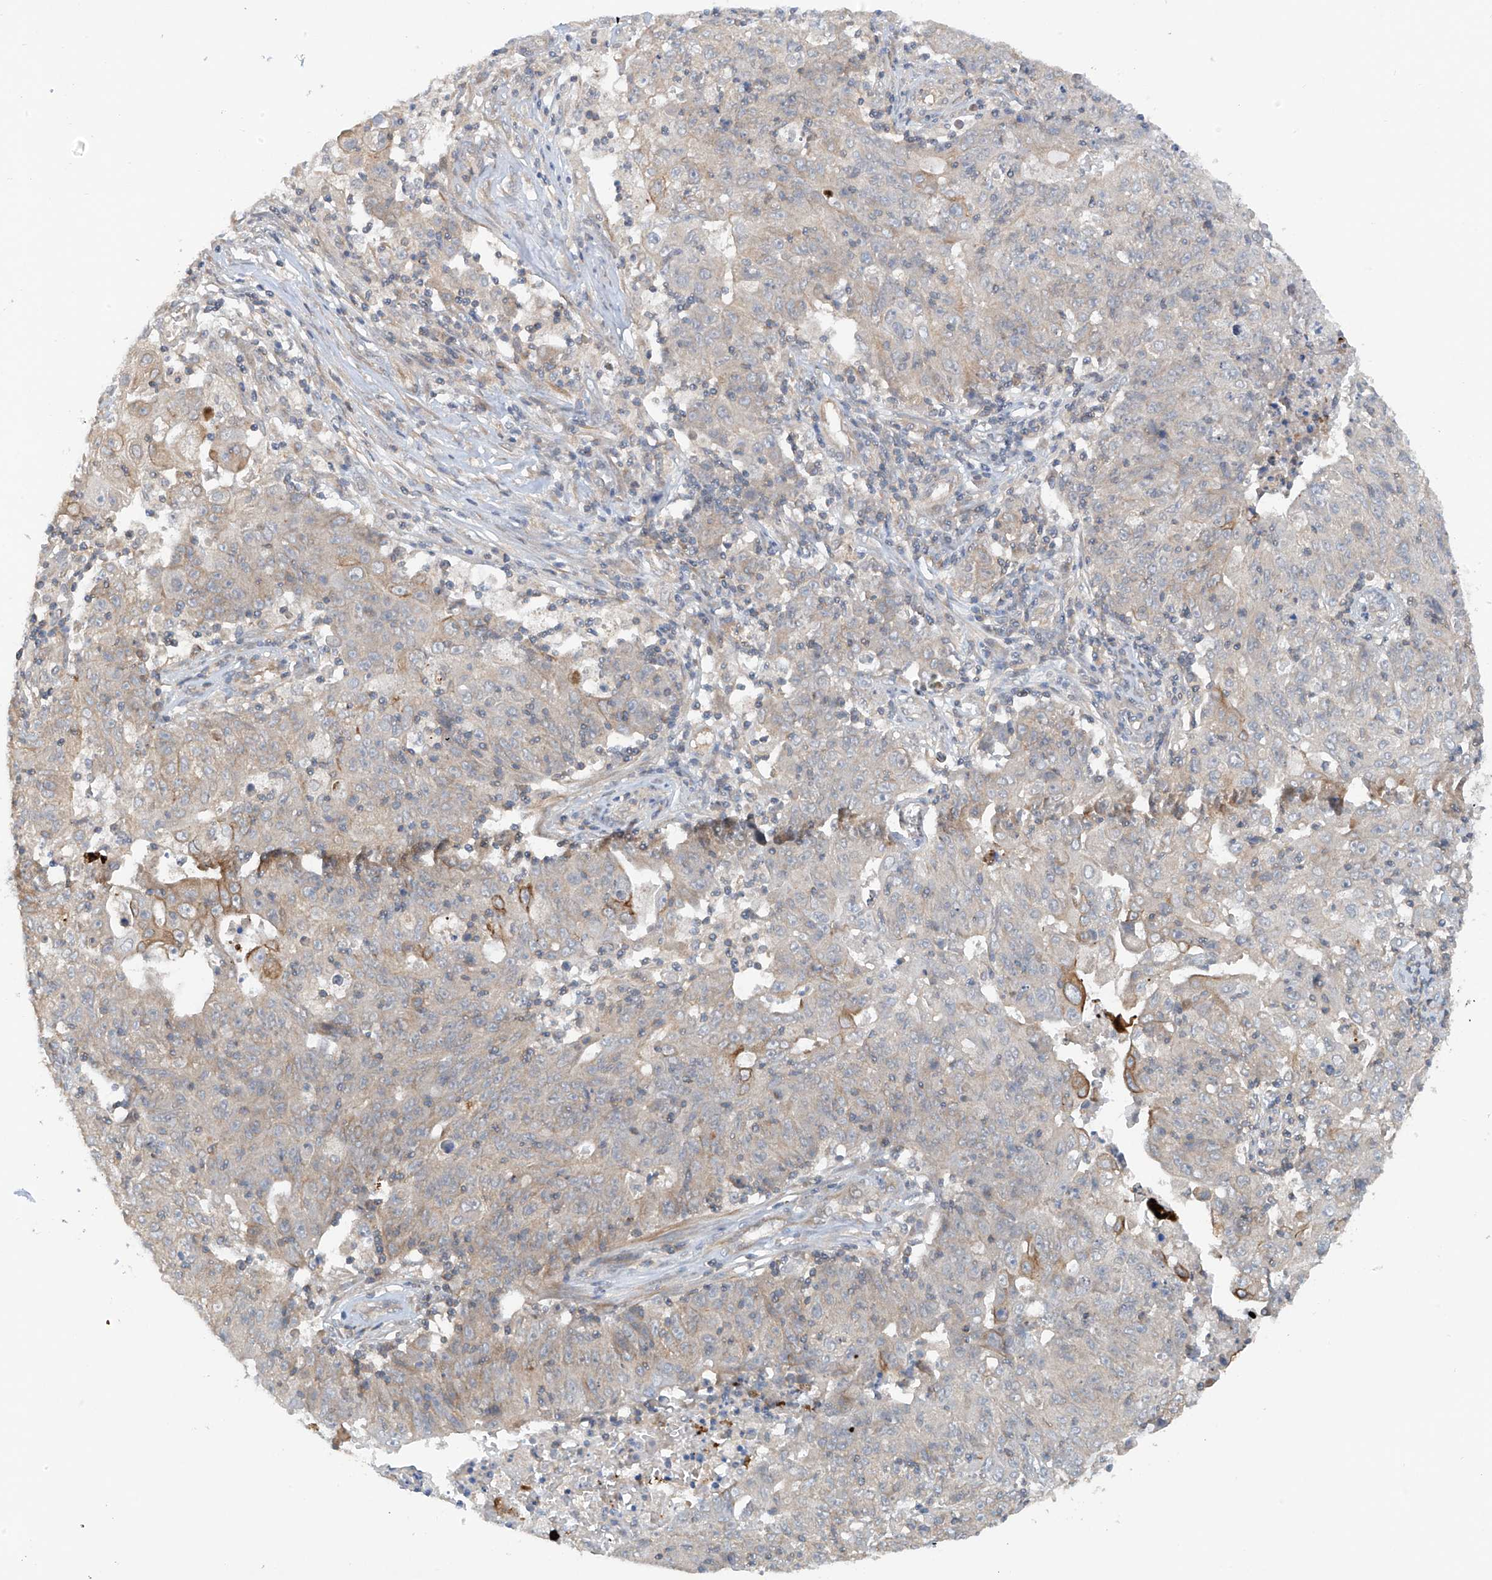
{"staining": {"intensity": "moderate", "quantity": "<25%", "location": "cytoplasmic/membranous"}, "tissue": "ovarian cancer", "cell_type": "Tumor cells", "image_type": "cancer", "snomed": [{"axis": "morphology", "description": "Carcinoma, endometroid"}, {"axis": "topography", "description": "Ovary"}], "caption": "Protein staining of ovarian endometroid carcinoma tissue reveals moderate cytoplasmic/membranous expression in approximately <25% of tumor cells.", "gene": "RPAIN", "patient": {"sex": "female", "age": 42}}